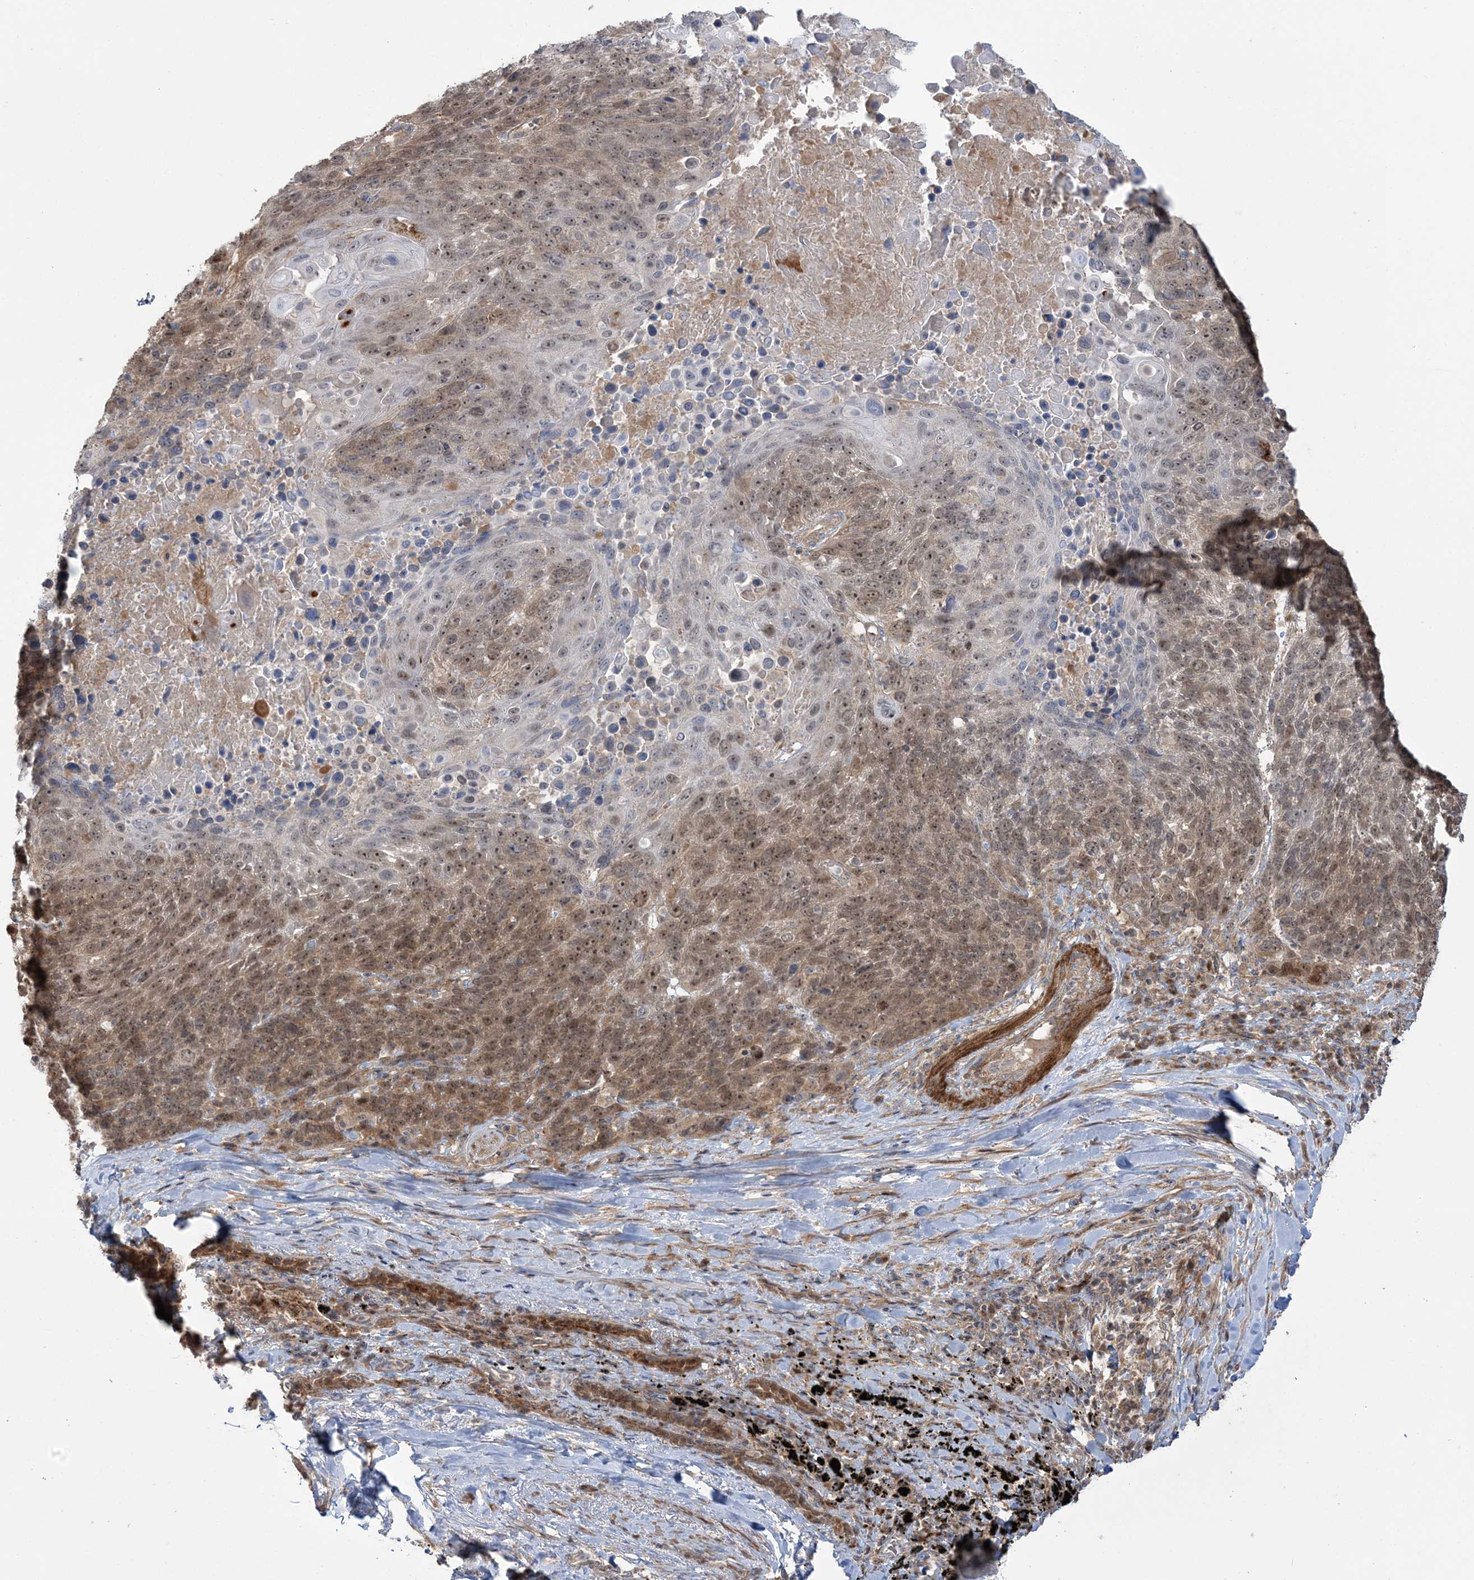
{"staining": {"intensity": "moderate", "quantity": ">75%", "location": "cytoplasmic/membranous,nuclear"}, "tissue": "lung cancer", "cell_type": "Tumor cells", "image_type": "cancer", "snomed": [{"axis": "morphology", "description": "Squamous cell carcinoma, NOS"}, {"axis": "topography", "description": "Lung"}], "caption": "Squamous cell carcinoma (lung) was stained to show a protein in brown. There is medium levels of moderate cytoplasmic/membranous and nuclear expression in approximately >75% of tumor cells.", "gene": "MOCS2", "patient": {"sex": "male", "age": 66}}